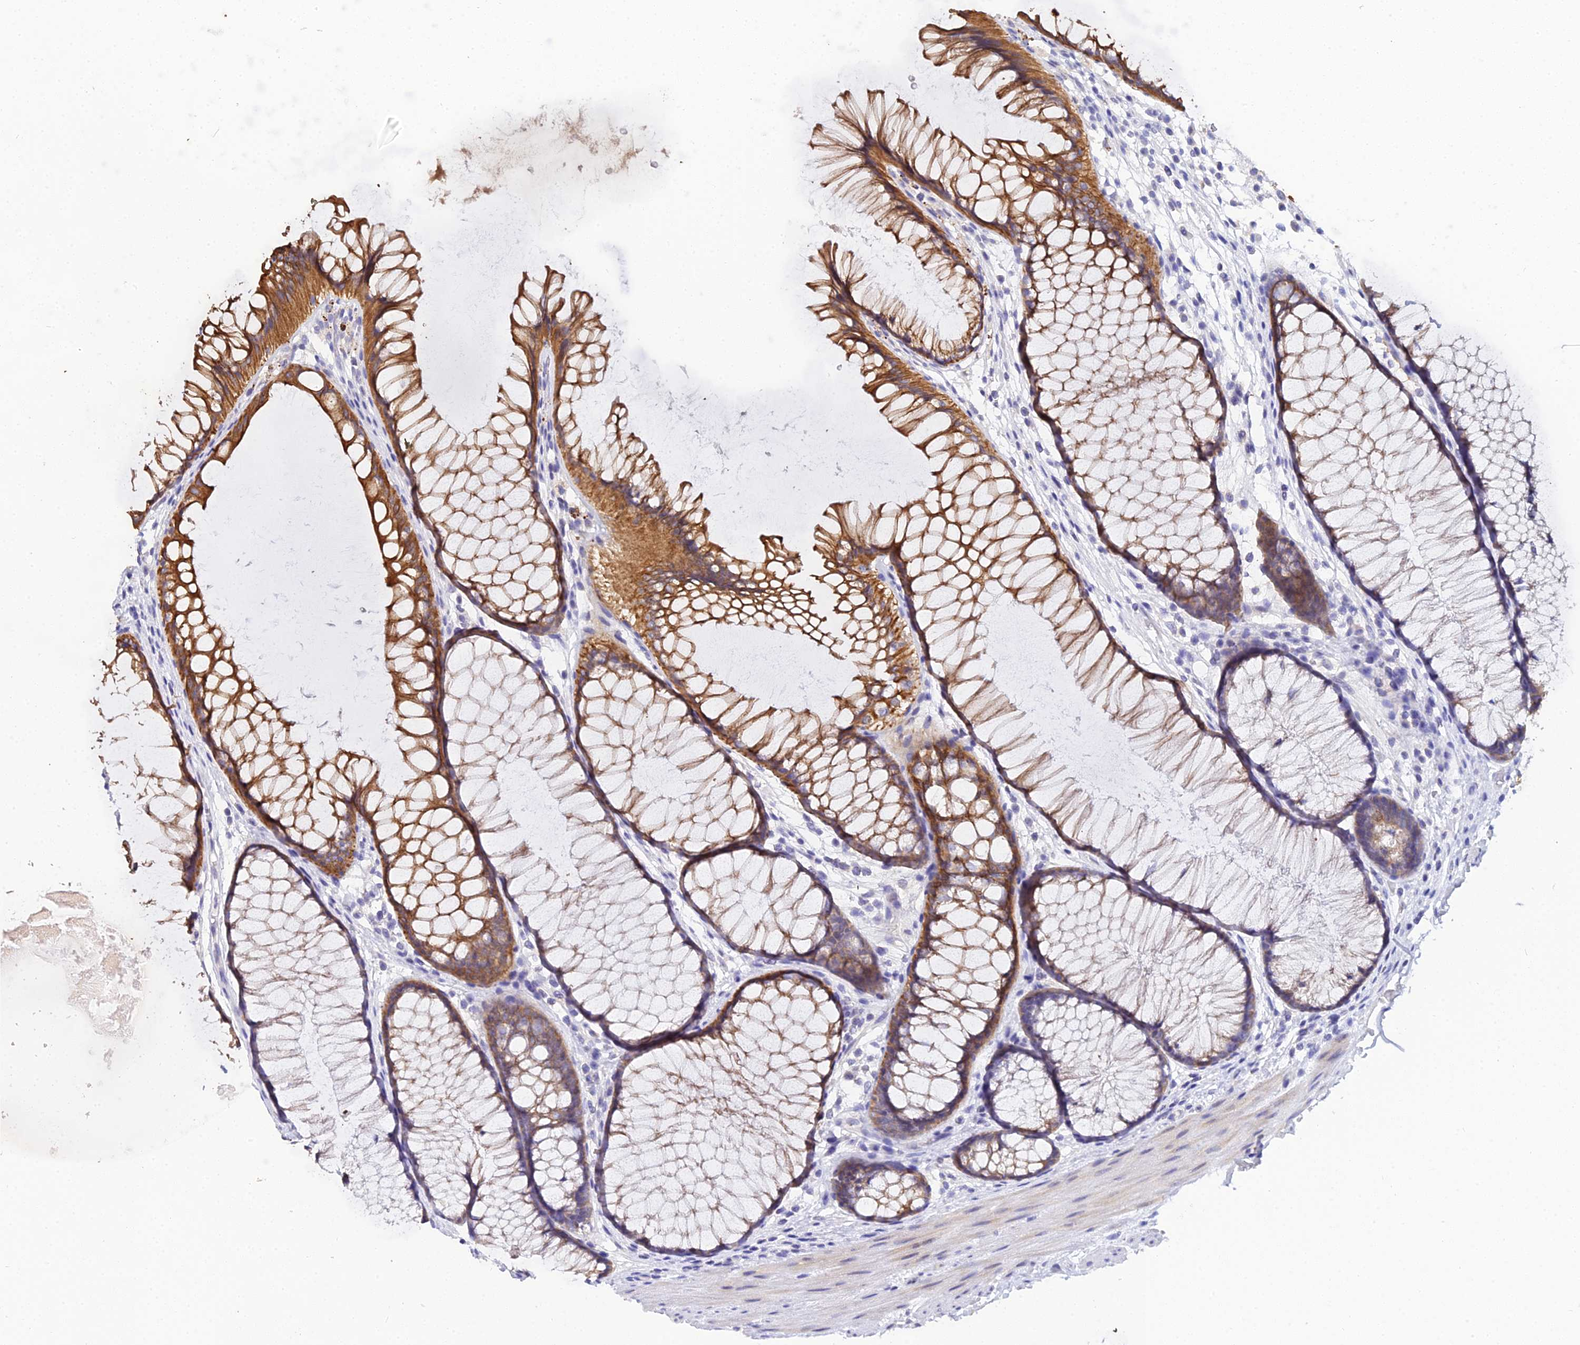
{"staining": {"intensity": "negative", "quantity": "none", "location": "none"}, "tissue": "colon", "cell_type": "Endothelial cells", "image_type": "normal", "snomed": [{"axis": "morphology", "description": "Normal tissue, NOS"}, {"axis": "topography", "description": "Colon"}], "caption": "This is a photomicrograph of IHC staining of normal colon, which shows no expression in endothelial cells. Brightfield microscopy of immunohistochemistry (IHC) stained with DAB (brown) and hematoxylin (blue), captured at high magnification.", "gene": "ZXDA", "patient": {"sex": "female", "age": 82}}